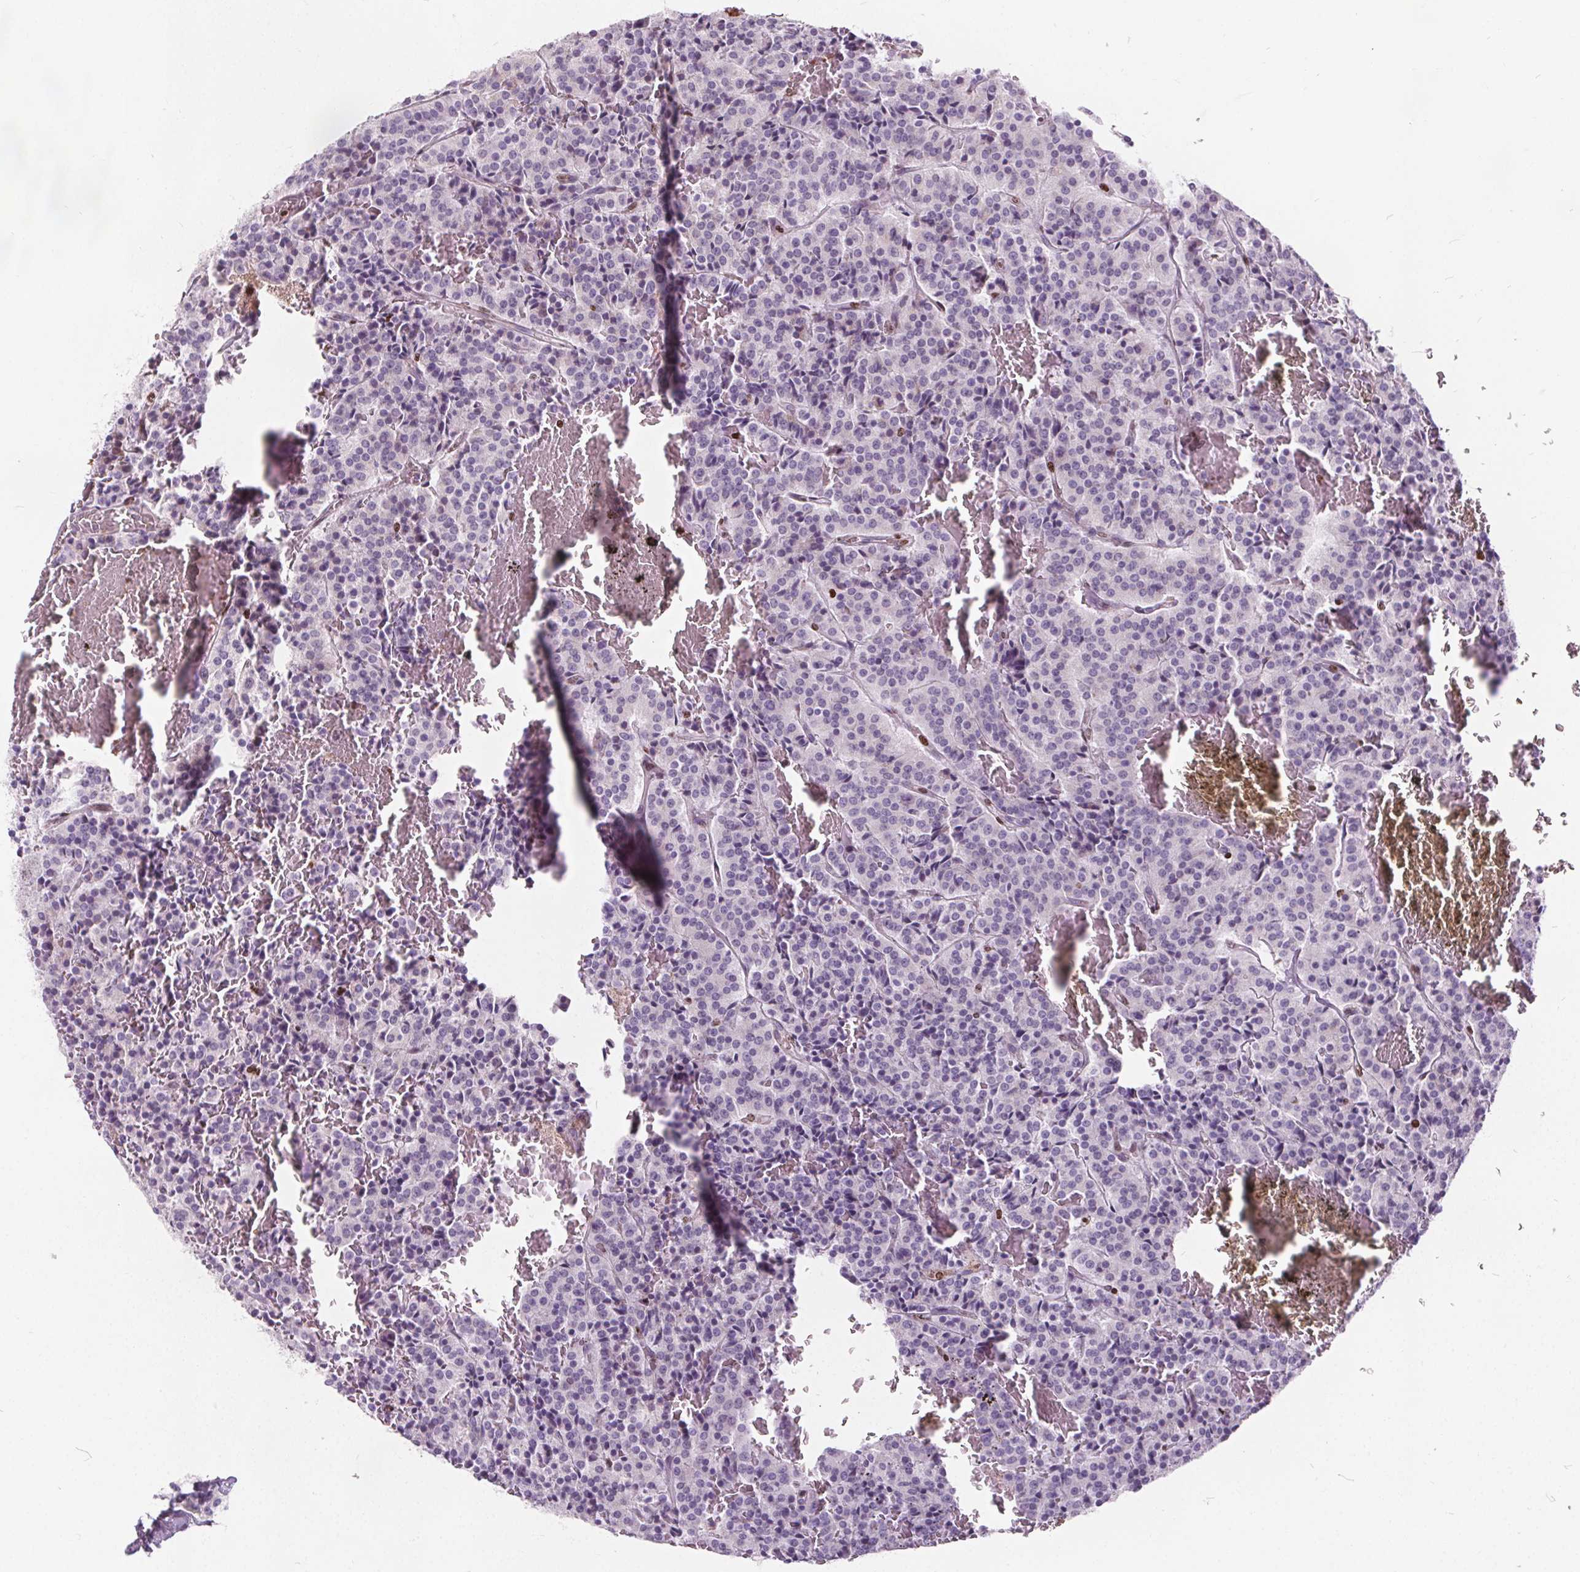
{"staining": {"intensity": "negative", "quantity": "none", "location": "none"}, "tissue": "carcinoid", "cell_type": "Tumor cells", "image_type": "cancer", "snomed": [{"axis": "morphology", "description": "Carcinoid, malignant, NOS"}, {"axis": "topography", "description": "Lung"}], "caption": "An immunohistochemistry (IHC) photomicrograph of carcinoid is shown. There is no staining in tumor cells of carcinoid. (DAB IHC visualized using brightfield microscopy, high magnification).", "gene": "ISLR2", "patient": {"sex": "male", "age": 70}}